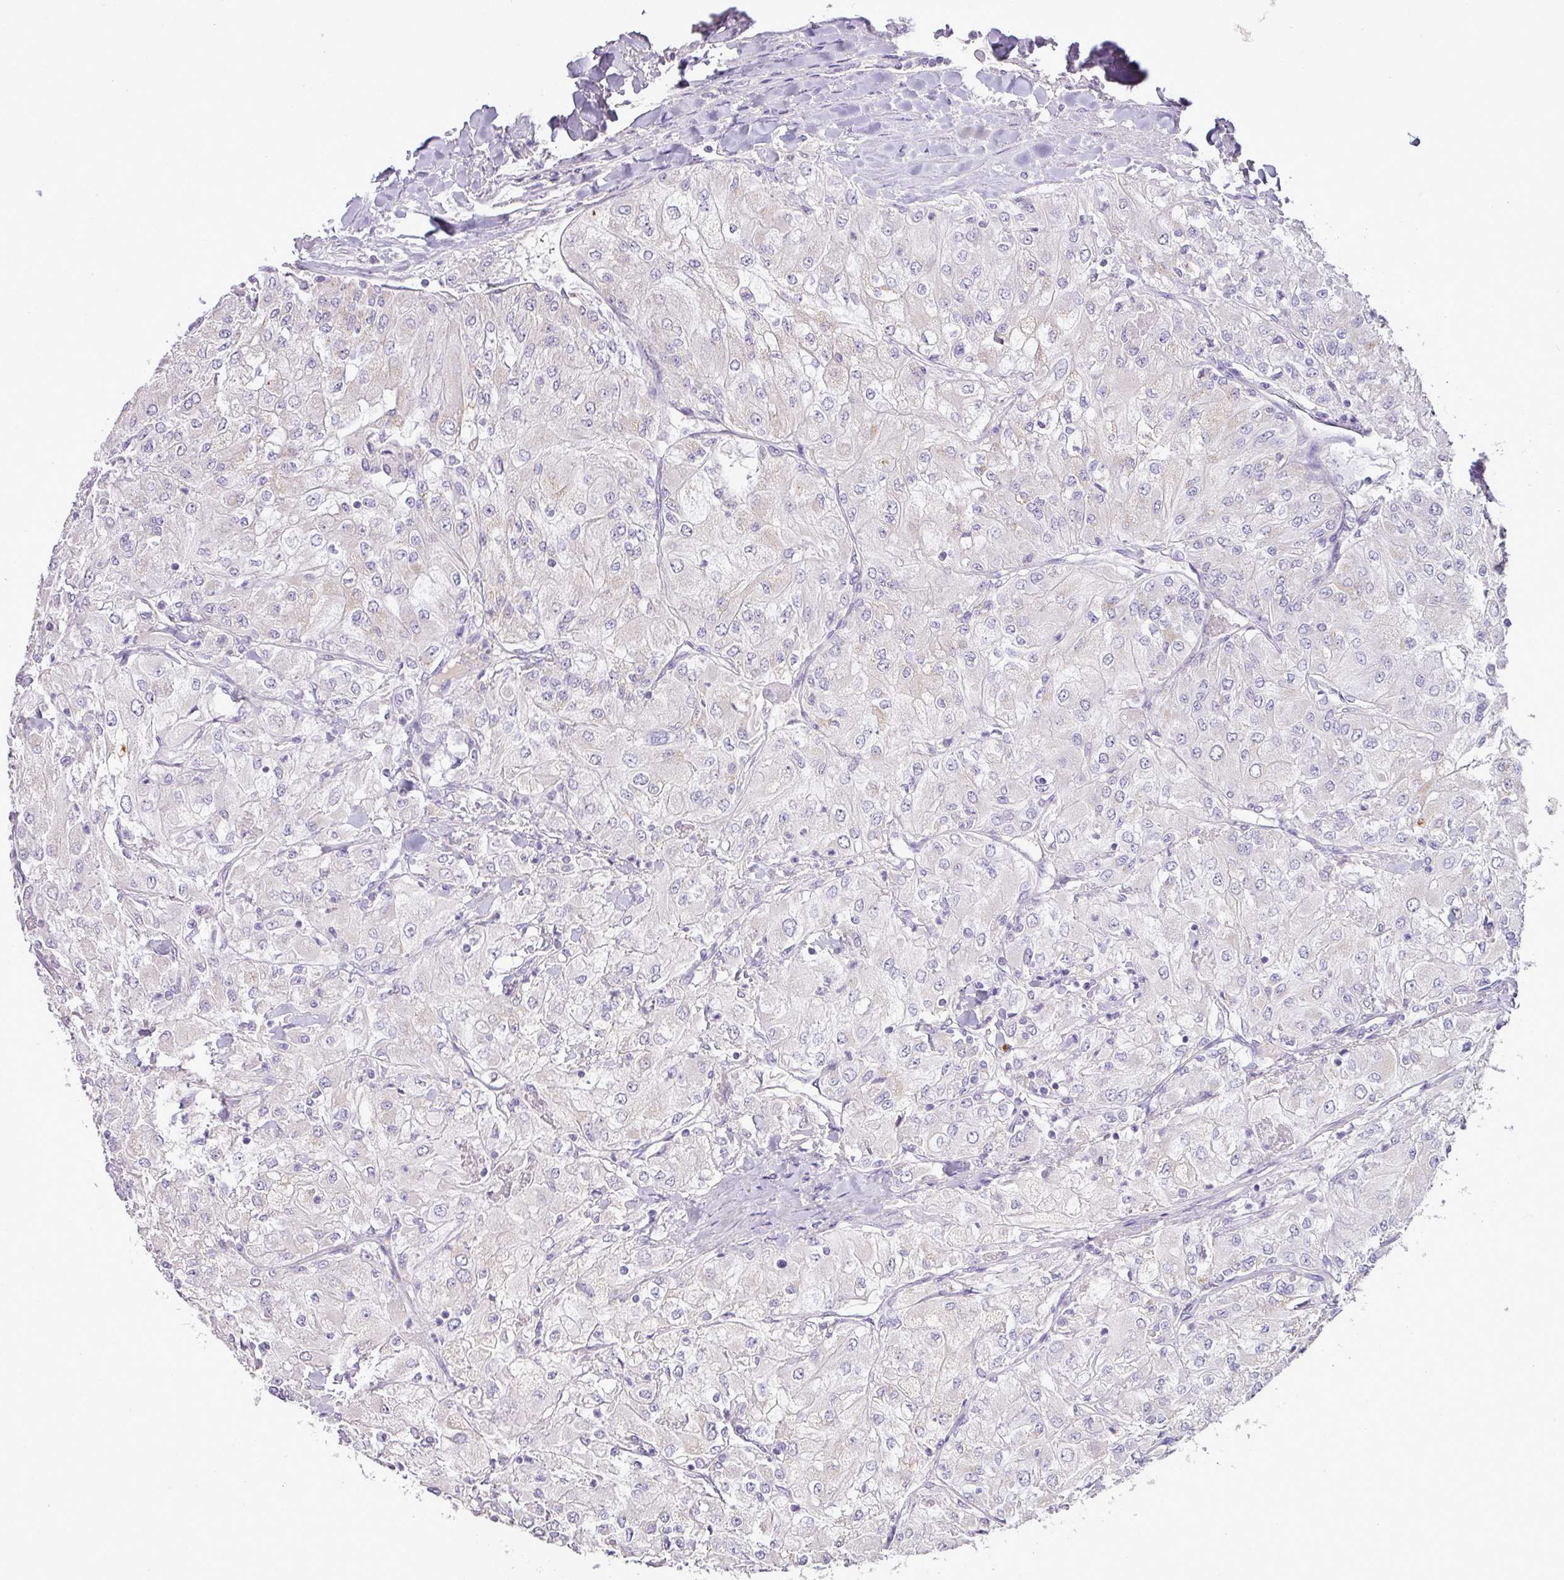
{"staining": {"intensity": "negative", "quantity": "none", "location": "none"}, "tissue": "renal cancer", "cell_type": "Tumor cells", "image_type": "cancer", "snomed": [{"axis": "morphology", "description": "Adenocarcinoma, NOS"}, {"axis": "topography", "description": "Kidney"}], "caption": "Immunohistochemistry photomicrograph of neoplastic tissue: human adenocarcinoma (renal) stained with DAB (3,3'-diaminobenzidine) shows no significant protein staining in tumor cells.", "gene": "BRINP2", "patient": {"sex": "male", "age": 77}}